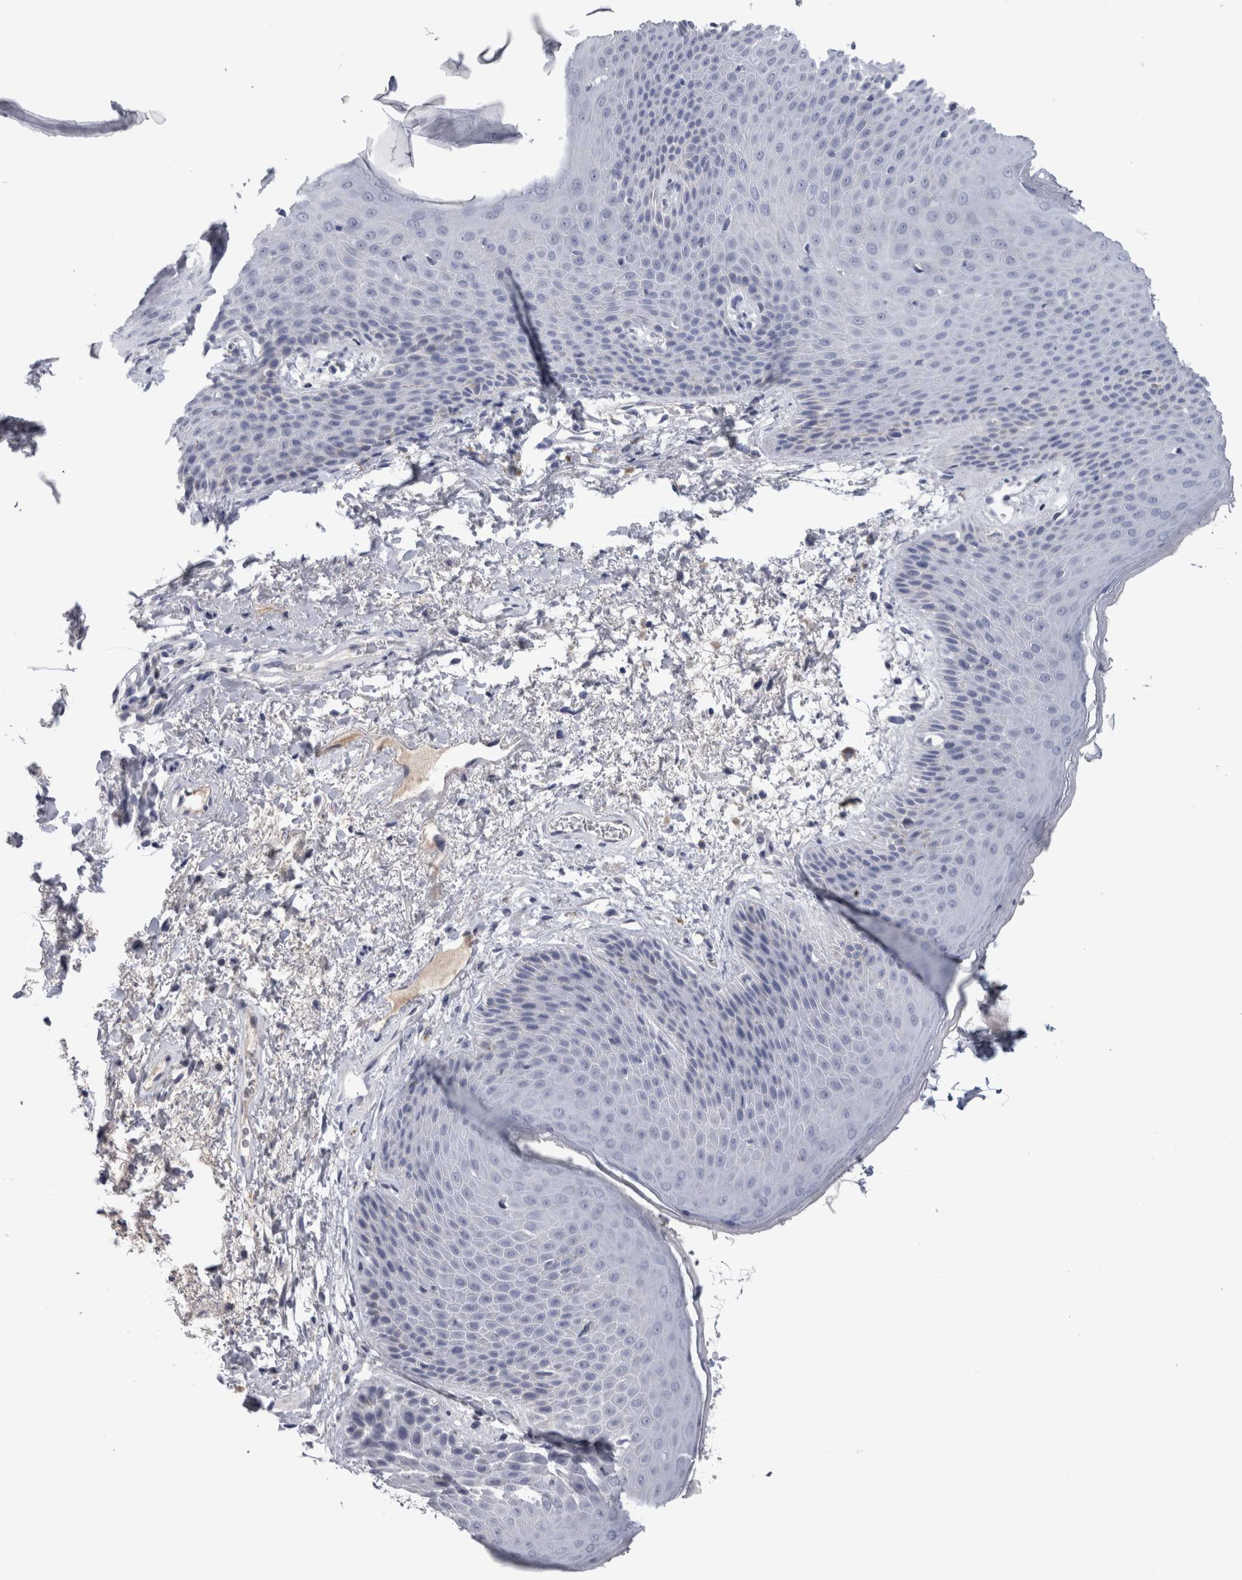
{"staining": {"intensity": "negative", "quantity": "none", "location": "none"}, "tissue": "skin", "cell_type": "Epidermal cells", "image_type": "normal", "snomed": [{"axis": "morphology", "description": "Normal tissue, NOS"}, {"axis": "topography", "description": "Anal"}], "caption": "Human skin stained for a protein using IHC reveals no expression in epidermal cells.", "gene": "PAX5", "patient": {"sex": "male", "age": 74}}